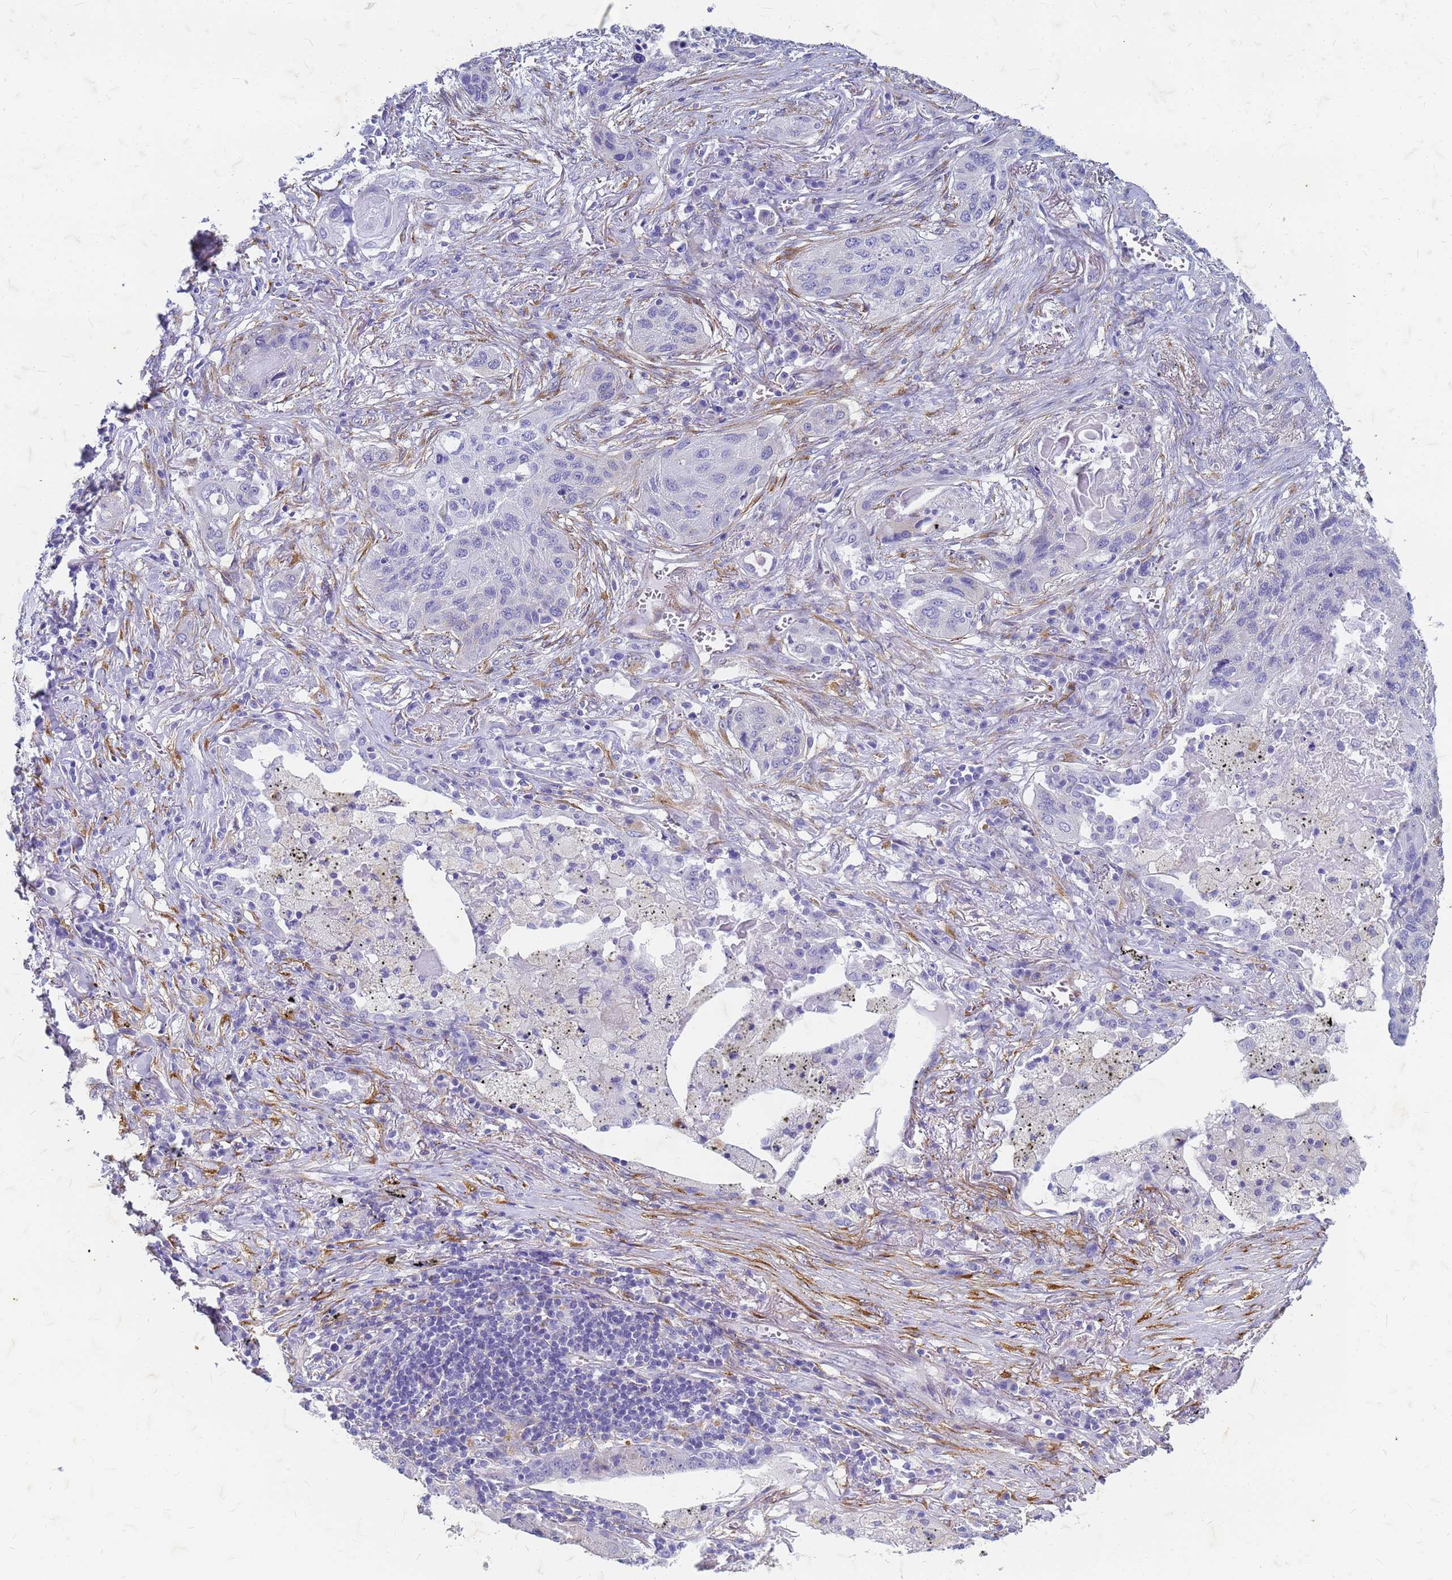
{"staining": {"intensity": "negative", "quantity": "none", "location": "none"}, "tissue": "lung cancer", "cell_type": "Tumor cells", "image_type": "cancer", "snomed": [{"axis": "morphology", "description": "Squamous cell carcinoma, NOS"}, {"axis": "topography", "description": "Lung"}], "caption": "DAB (3,3'-diaminobenzidine) immunohistochemical staining of human lung cancer reveals no significant positivity in tumor cells.", "gene": "TRIM64B", "patient": {"sex": "female", "age": 63}}